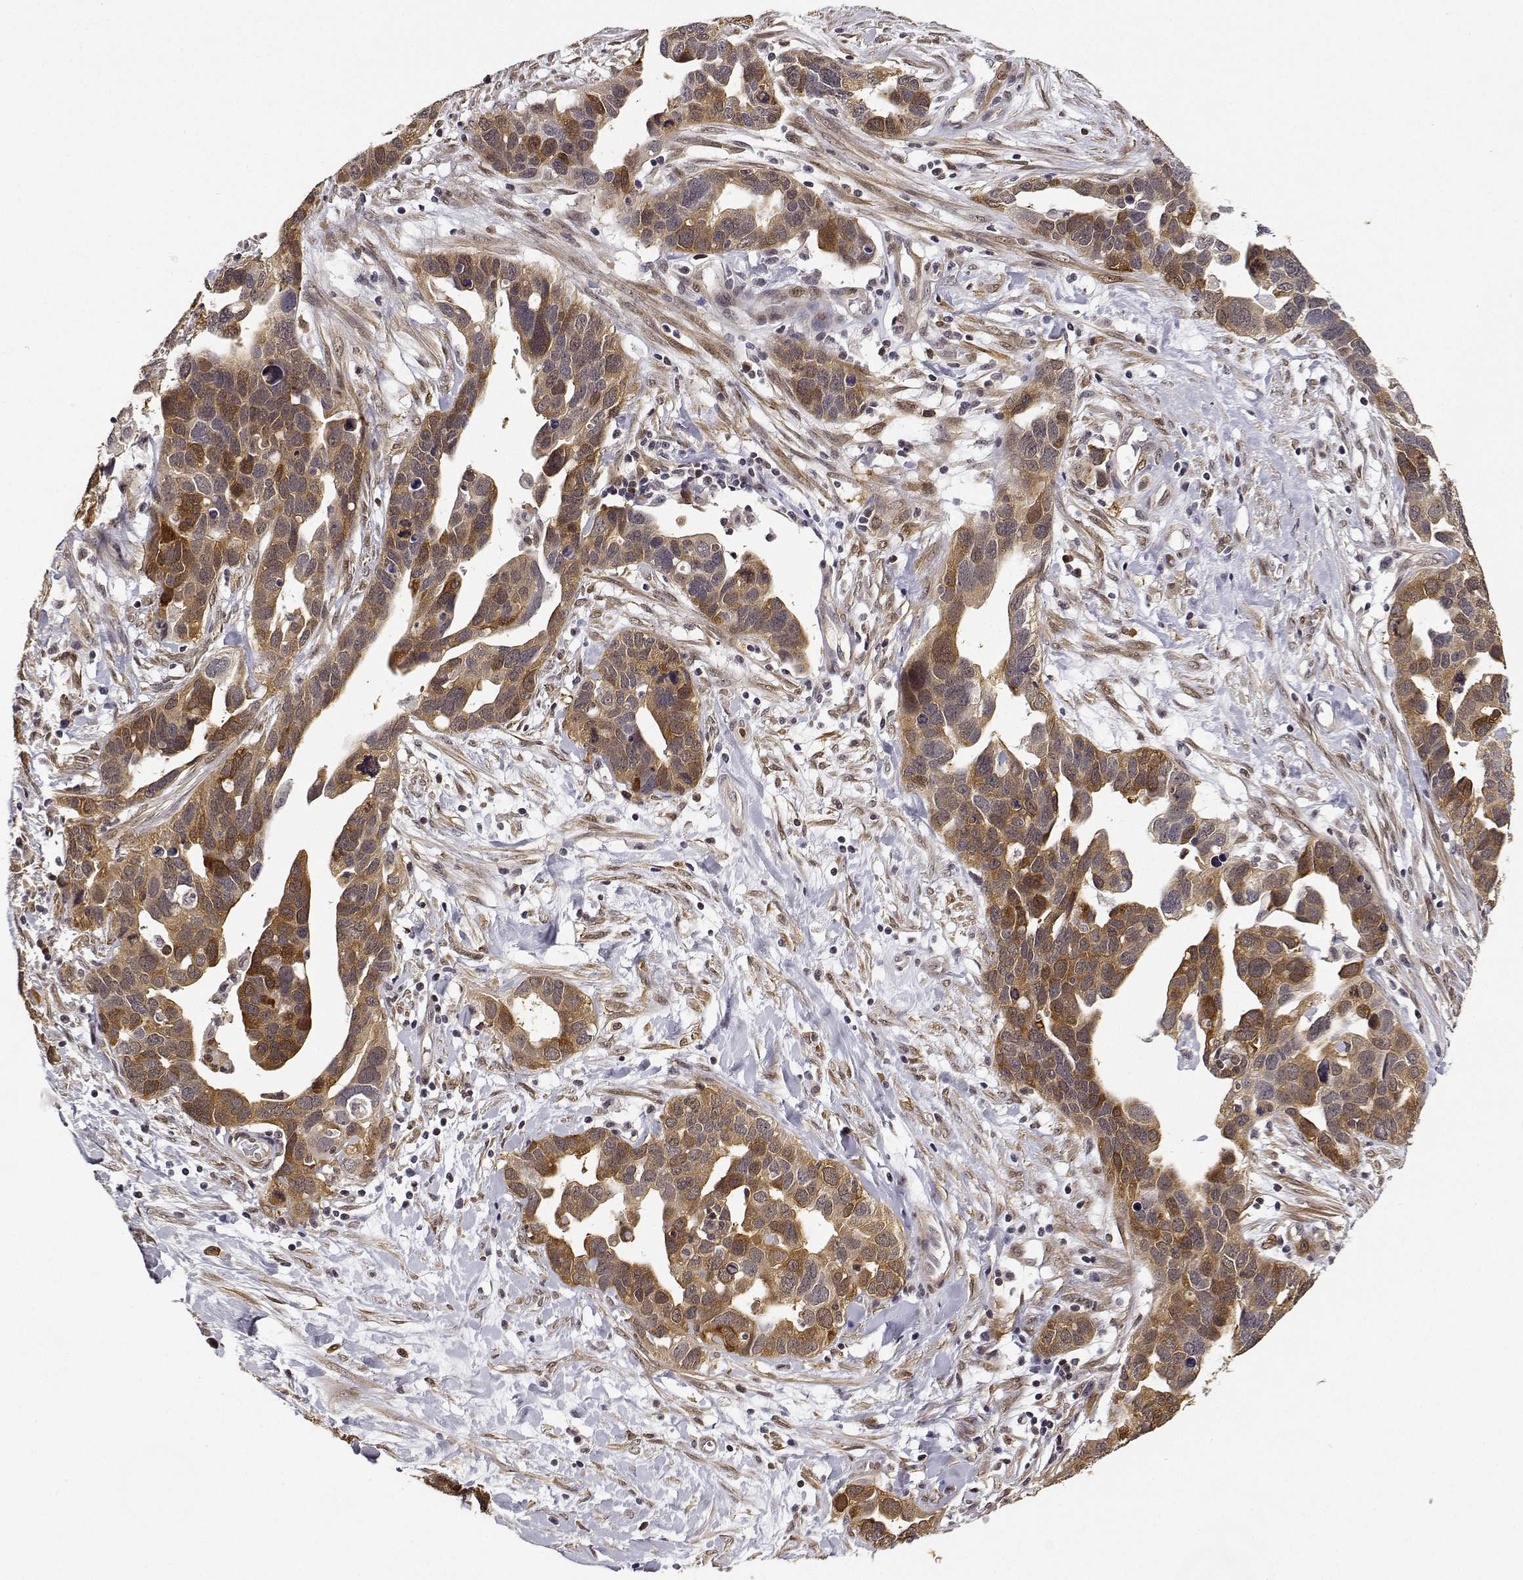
{"staining": {"intensity": "moderate", "quantity": ">75%", "location": "cytoplasmic/membranous"}, "tissue": "ovarian cancer", "cell_type": "Tumor cells", "image_type": "cancer", "snomed": [{"axis": "morphology", "description": "Cystadenocarcinoma, serous, NOS"}, {"axis": "topography", "description": "Ovary"}], "caption": "The histopathology image demonstrates immunohistochemical staining of serous cystadenocarcinoma (ovarian). There is moderate cytoplasmic/membranous staining is present in approximately >75% of tumor cells.", "gene": "PHGDH", "patient": {"sex": "female", "age": 54}}